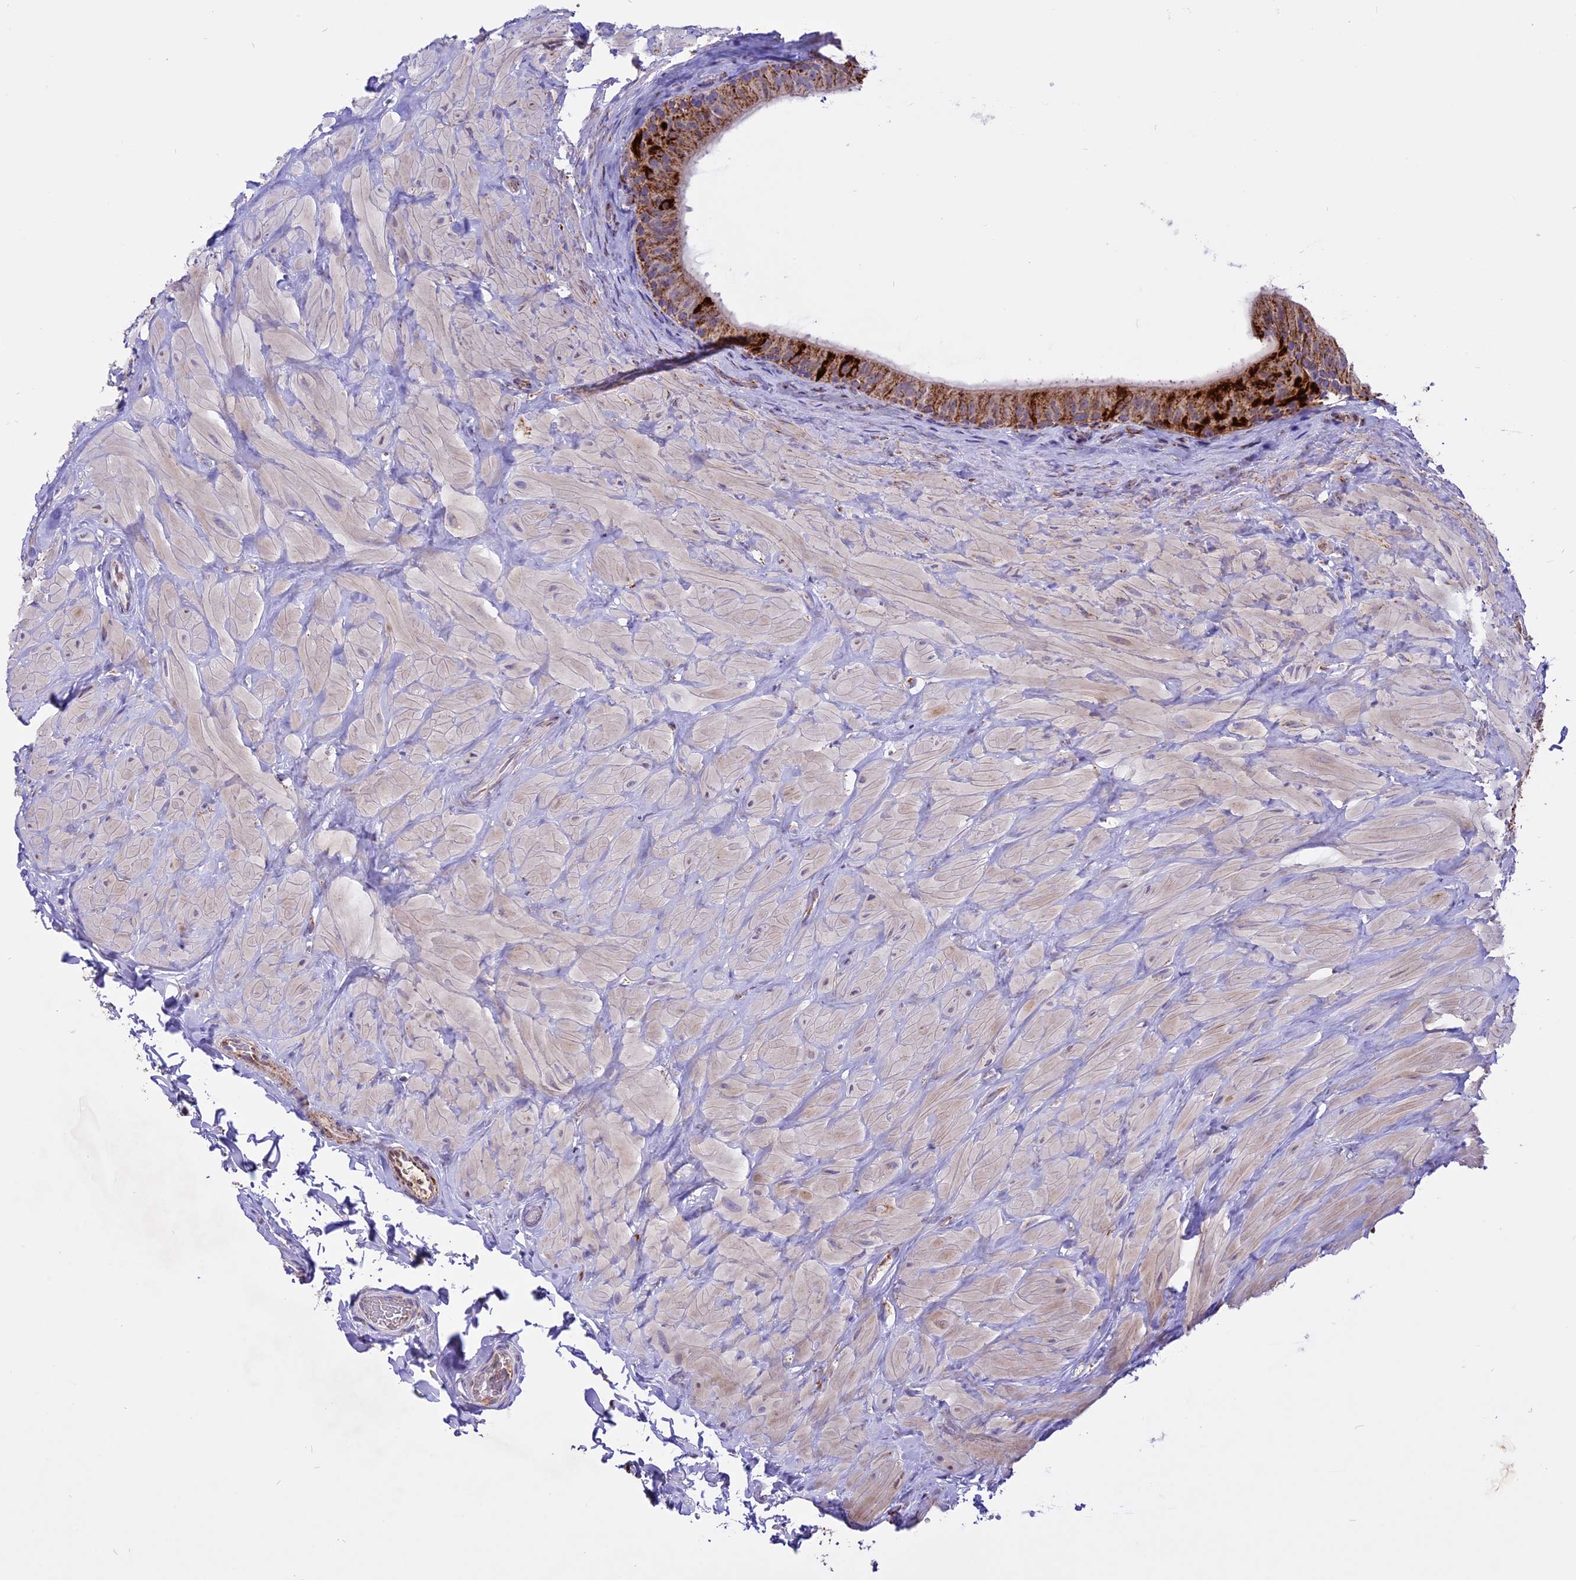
{"staining": {"intensity": "strong", "quantity": "<25%", "location": "cytoplasmic/membranous"}, "tissue": "epididymis", "cell_type": "Glandular cells", "image_type": "normal", "snomed": [{"axis": "morphology", "description": "Normal tissue, NOS"}, {"axis": "topography", "description": "Soft tissue"}, {"axis": "topography", "description": "Vascular tissue"}, {"axis": "topography", "description": "Epididymis"}], "caption": "High-power microscopy captured an immunohistochemistry histopathology image of normal epididymis, revealing strong cytoplasmic/membranous expression in about <25% of glandular cells.", "gene": "COX17", "patient": {"sex": "male", "age": 49}}